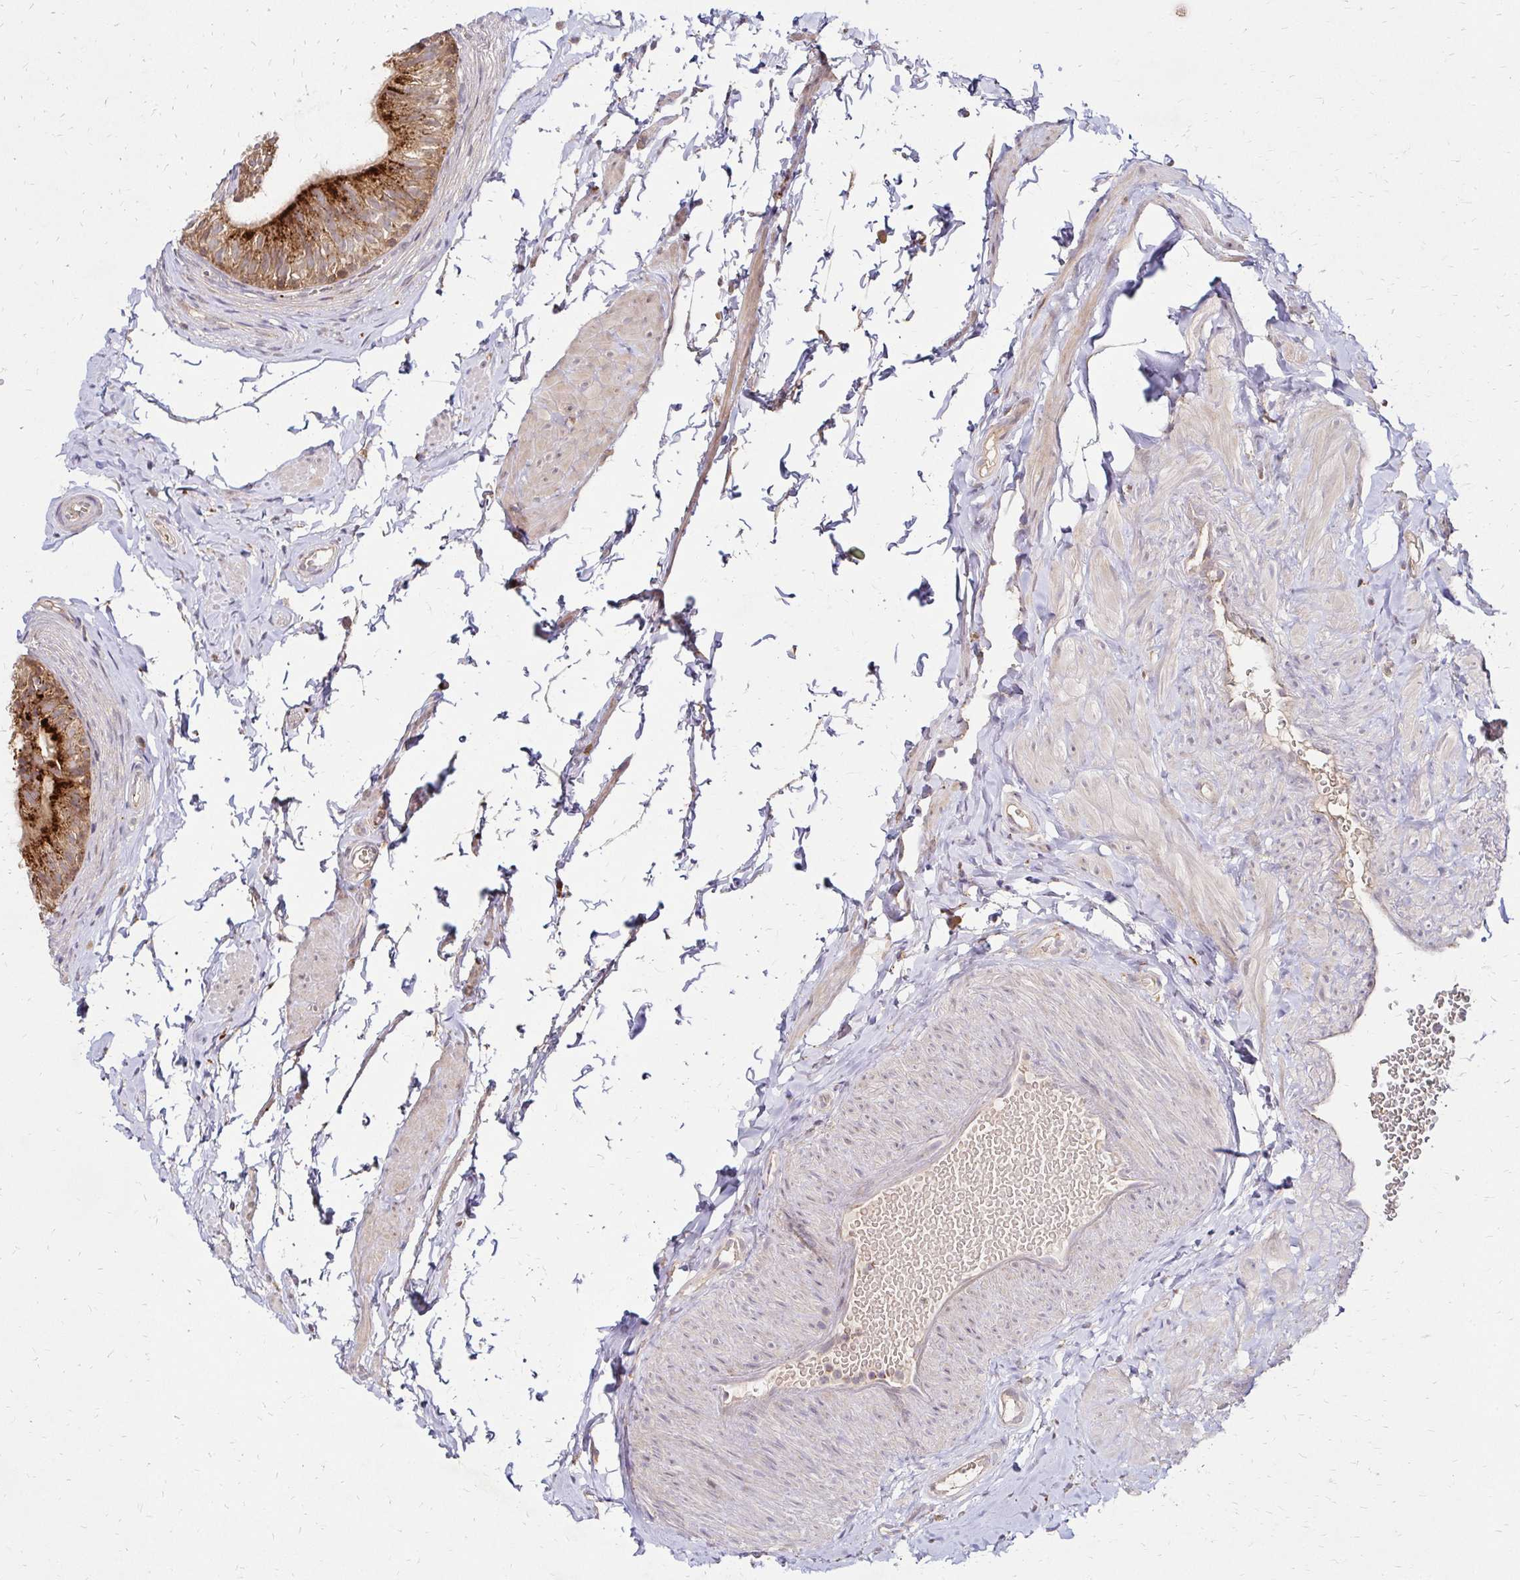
{"staining": {"intensity": "strong", "quantity": ">75%", "location": "cytoplasmic/membranous"}, "tissue": "epididymis", "cell_type": "Glandular cells", "image_type": "normal", "snomed": [{"axis": "morphology", "description": "Normal tissue, NOS"}, {"axis": "topography", "description": "Epididymis, spermatic cord, NOS"}, {"axis": "topography", "description": "Epididymis"}, {"axis": "topography", "description": "Peripheral nerve tissue"}], "caption": "Epididymis stained with immunohistochemistry (IHC) demonstrates strong cytoplasmic/membranous staining in about >75% of glandular cells.", "gene": "IDUA", "patient": {"sex": "male", "age": 29}}